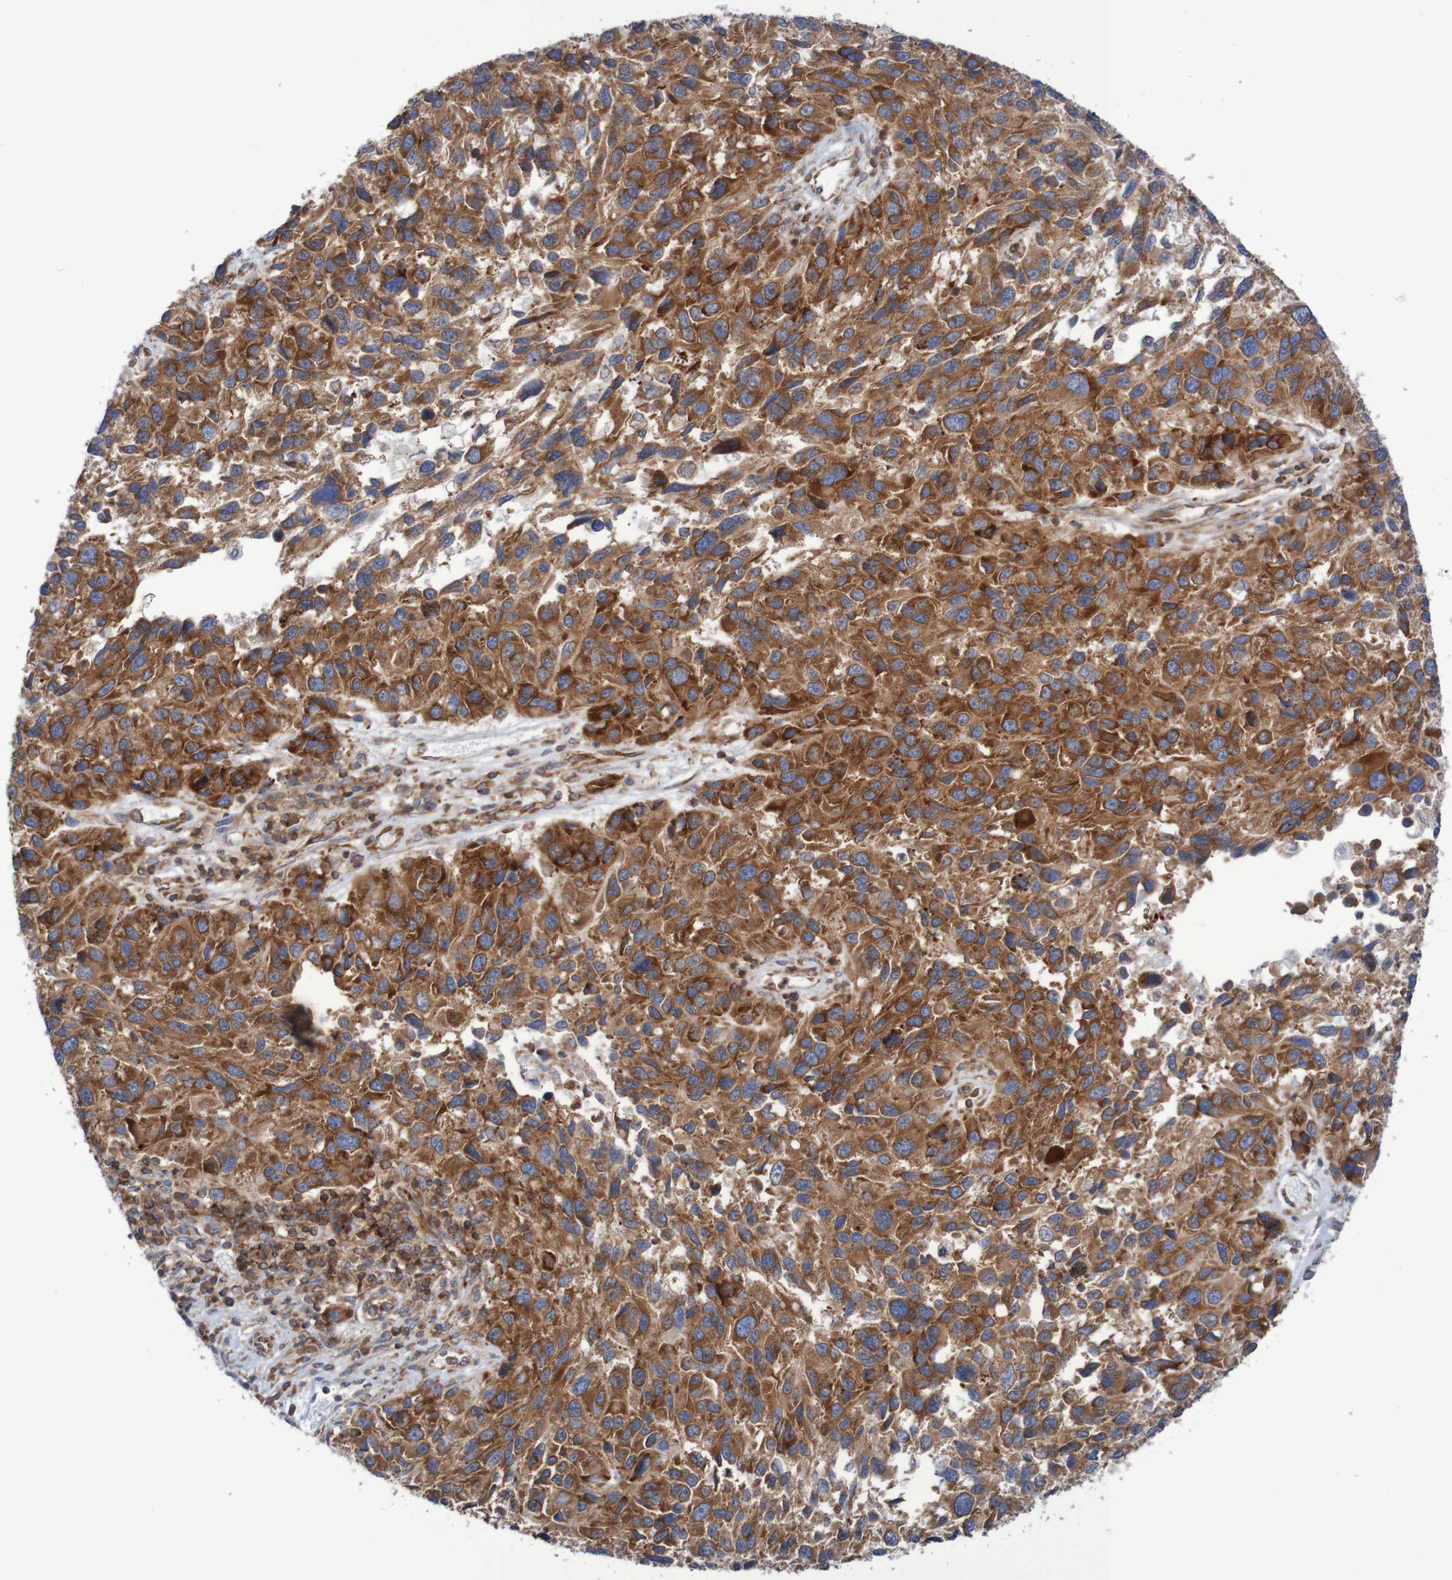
{"staining": {"intensity": "strong", "quantity": ">75%", "location": "cytoplasmic/membranous"}, "tissue": "melanoma", "cell_type": "Tumor cells", "image_type": "cancer", "snomed": [{"axis": "morphology", "description": "Malignant melanoma, NOS"}, {"axis": "topography", "description": "Skin"}], "caption": "Immunohistochemistry histopathology image of human malignant melanoma stained for a protein (brown), which exhibits high levels of strong cytoplasmic/membranous staining in approximately >75% of tumor cells.", "gene": "FXR2", "patient": {"sex": "male", "age": 53}}